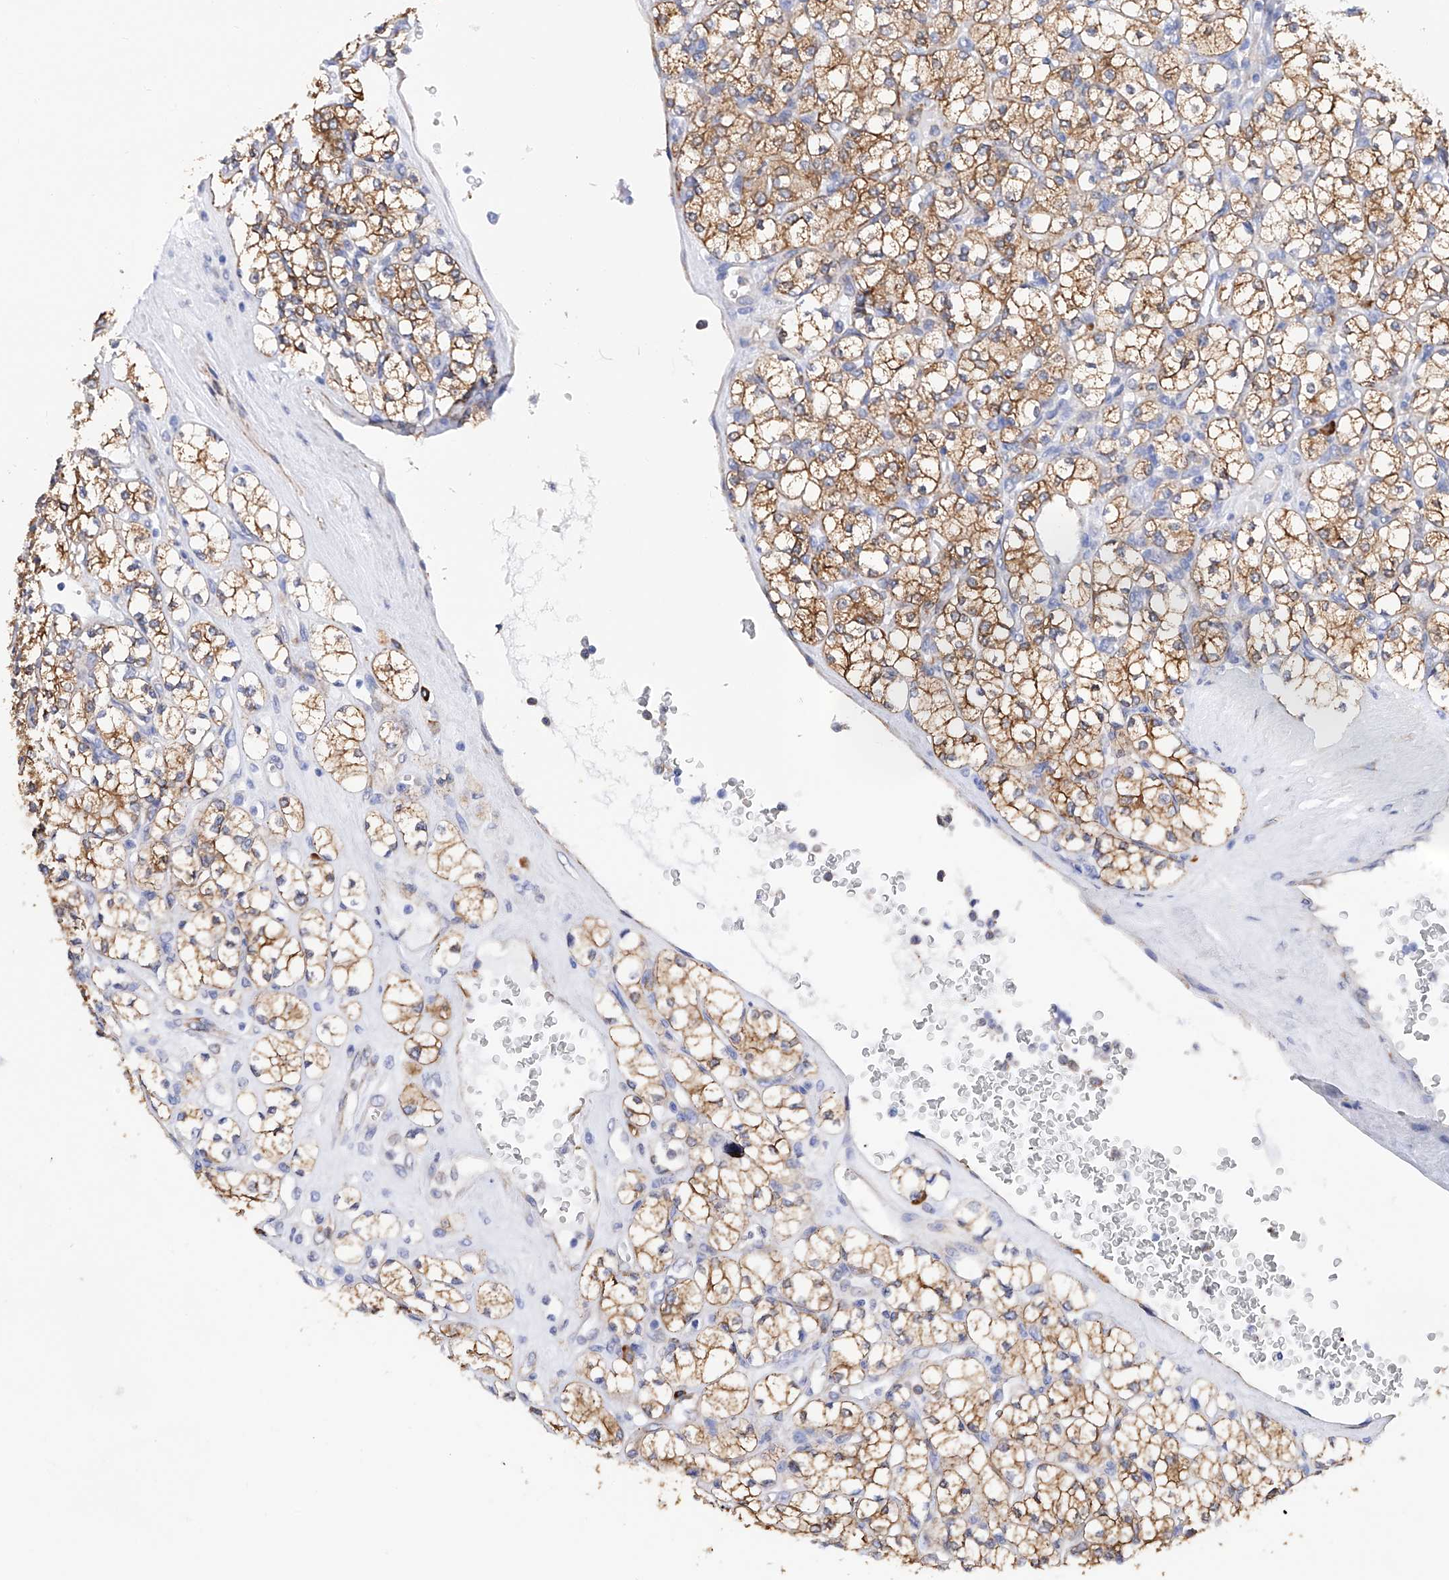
{"staining": {"intensity": "moderate", "quantity": ">75%", "location": "cytoplasmic/membranous"}, "tissue": "renal cancer", "cell_type": "Tumor cells", "image_type": "cancer", "snomed": [{"axis": "morphology", "description": "Adenocarcinoma, NOS"}, {"axis": "topography", "description": "Kidney"}], "caption": "There is medium levels of moderate cytoplasmic/membranous staining in tumor cells of renal cancer (adenocarcinoma), as demonstrated by immunohistochemical staining (brown color).", "gene": "PDIA5", "patient": {"sex": "male", "age": 77}}